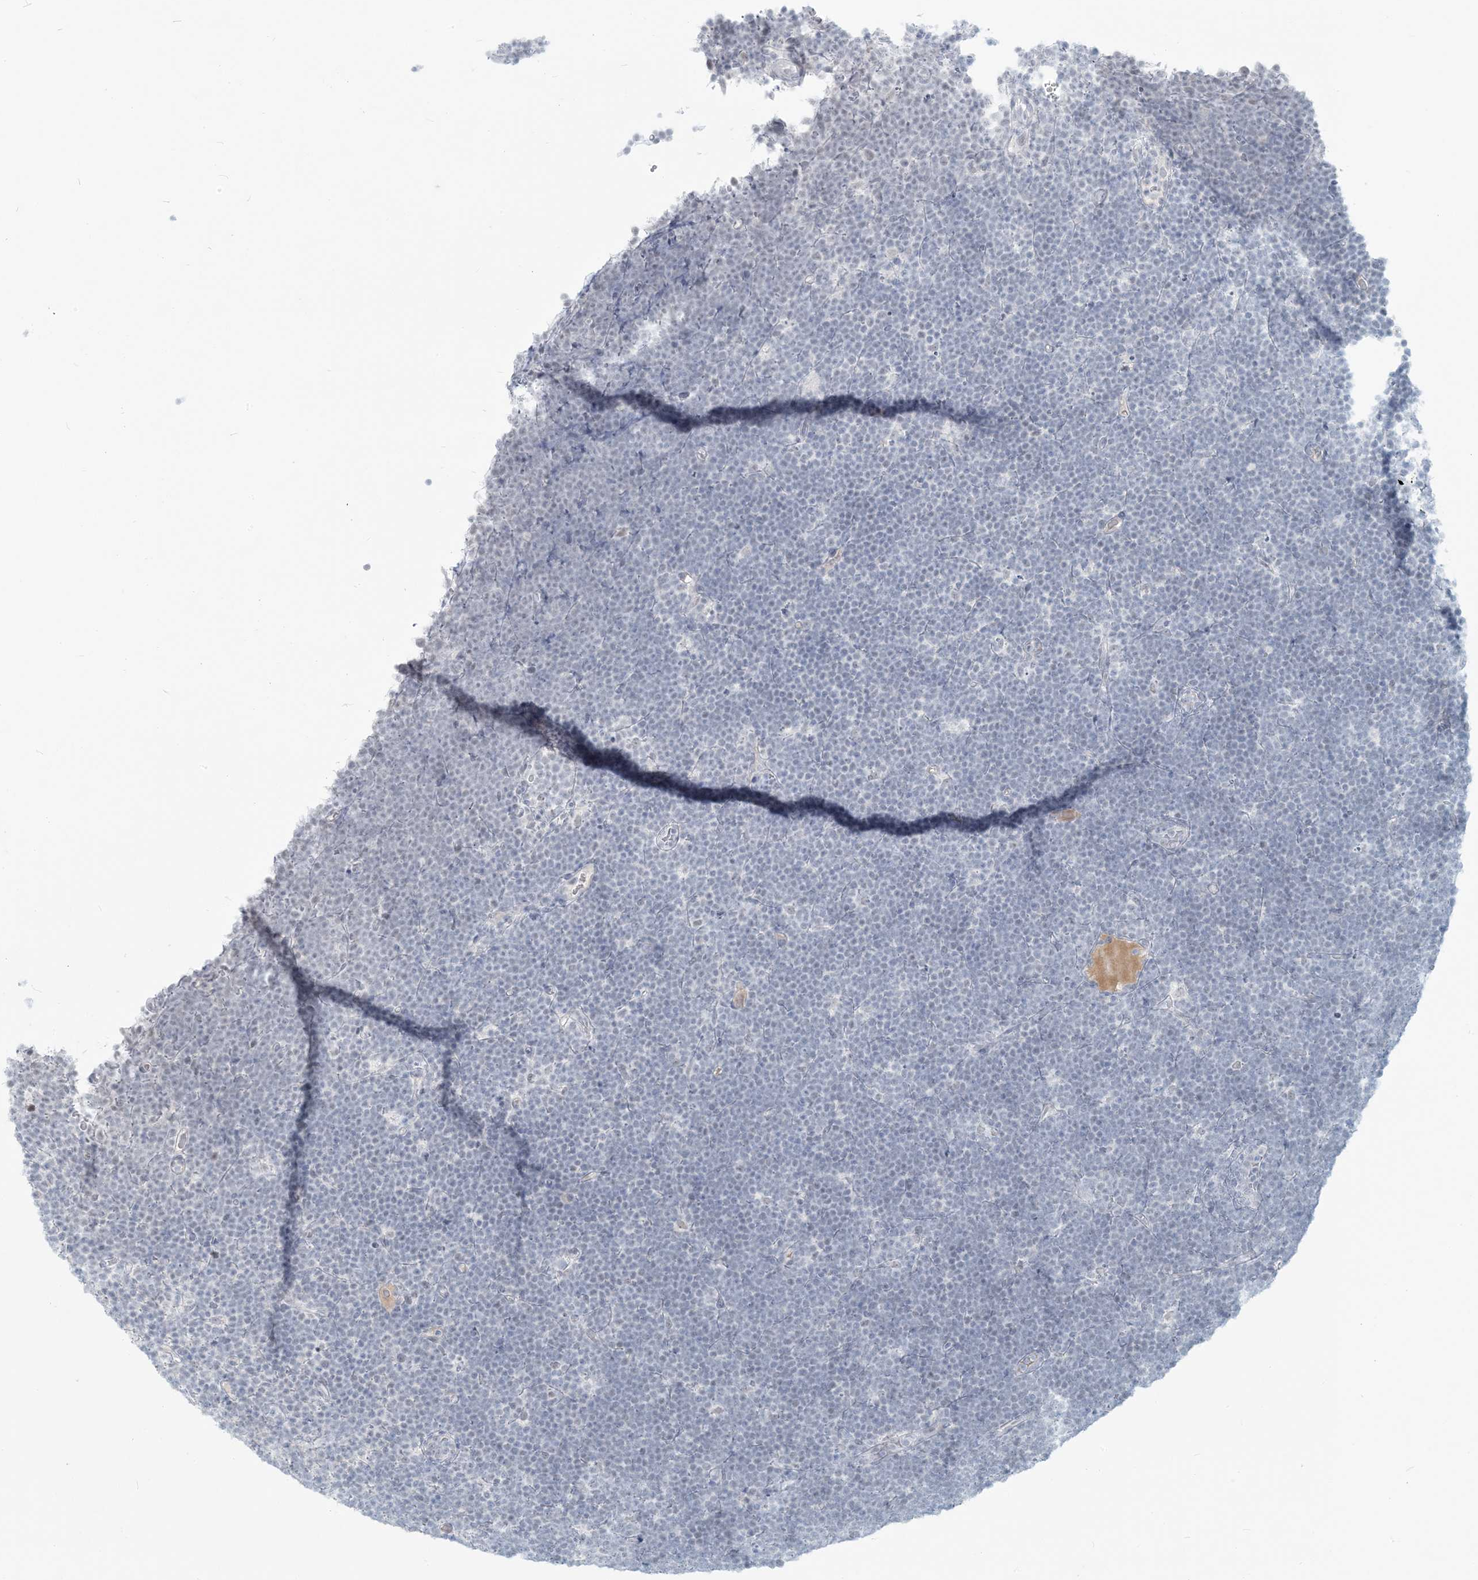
{"staining": {"intensity": "negative", "quantity": "none", "location": "none"}, "tissue": "lymphoma", "cell_type": "Tumor cells", "image_type": "cancer", "snomed": [{"axis": "morphology", "description": "Malignant lymphoma, non-Hodgkin's type, High grade"}, {"axis": "topography", "description": "Lymph node"}], "caption": "Protein analysis of lymphoma displays no significant positivity in tumor cells. (Brightfield microscopy of DAB (3,3'-diaminobenzidine) IHC at high magnification).", "gene": "SCML1", "patient": {"sex": "male", "age": 13}}